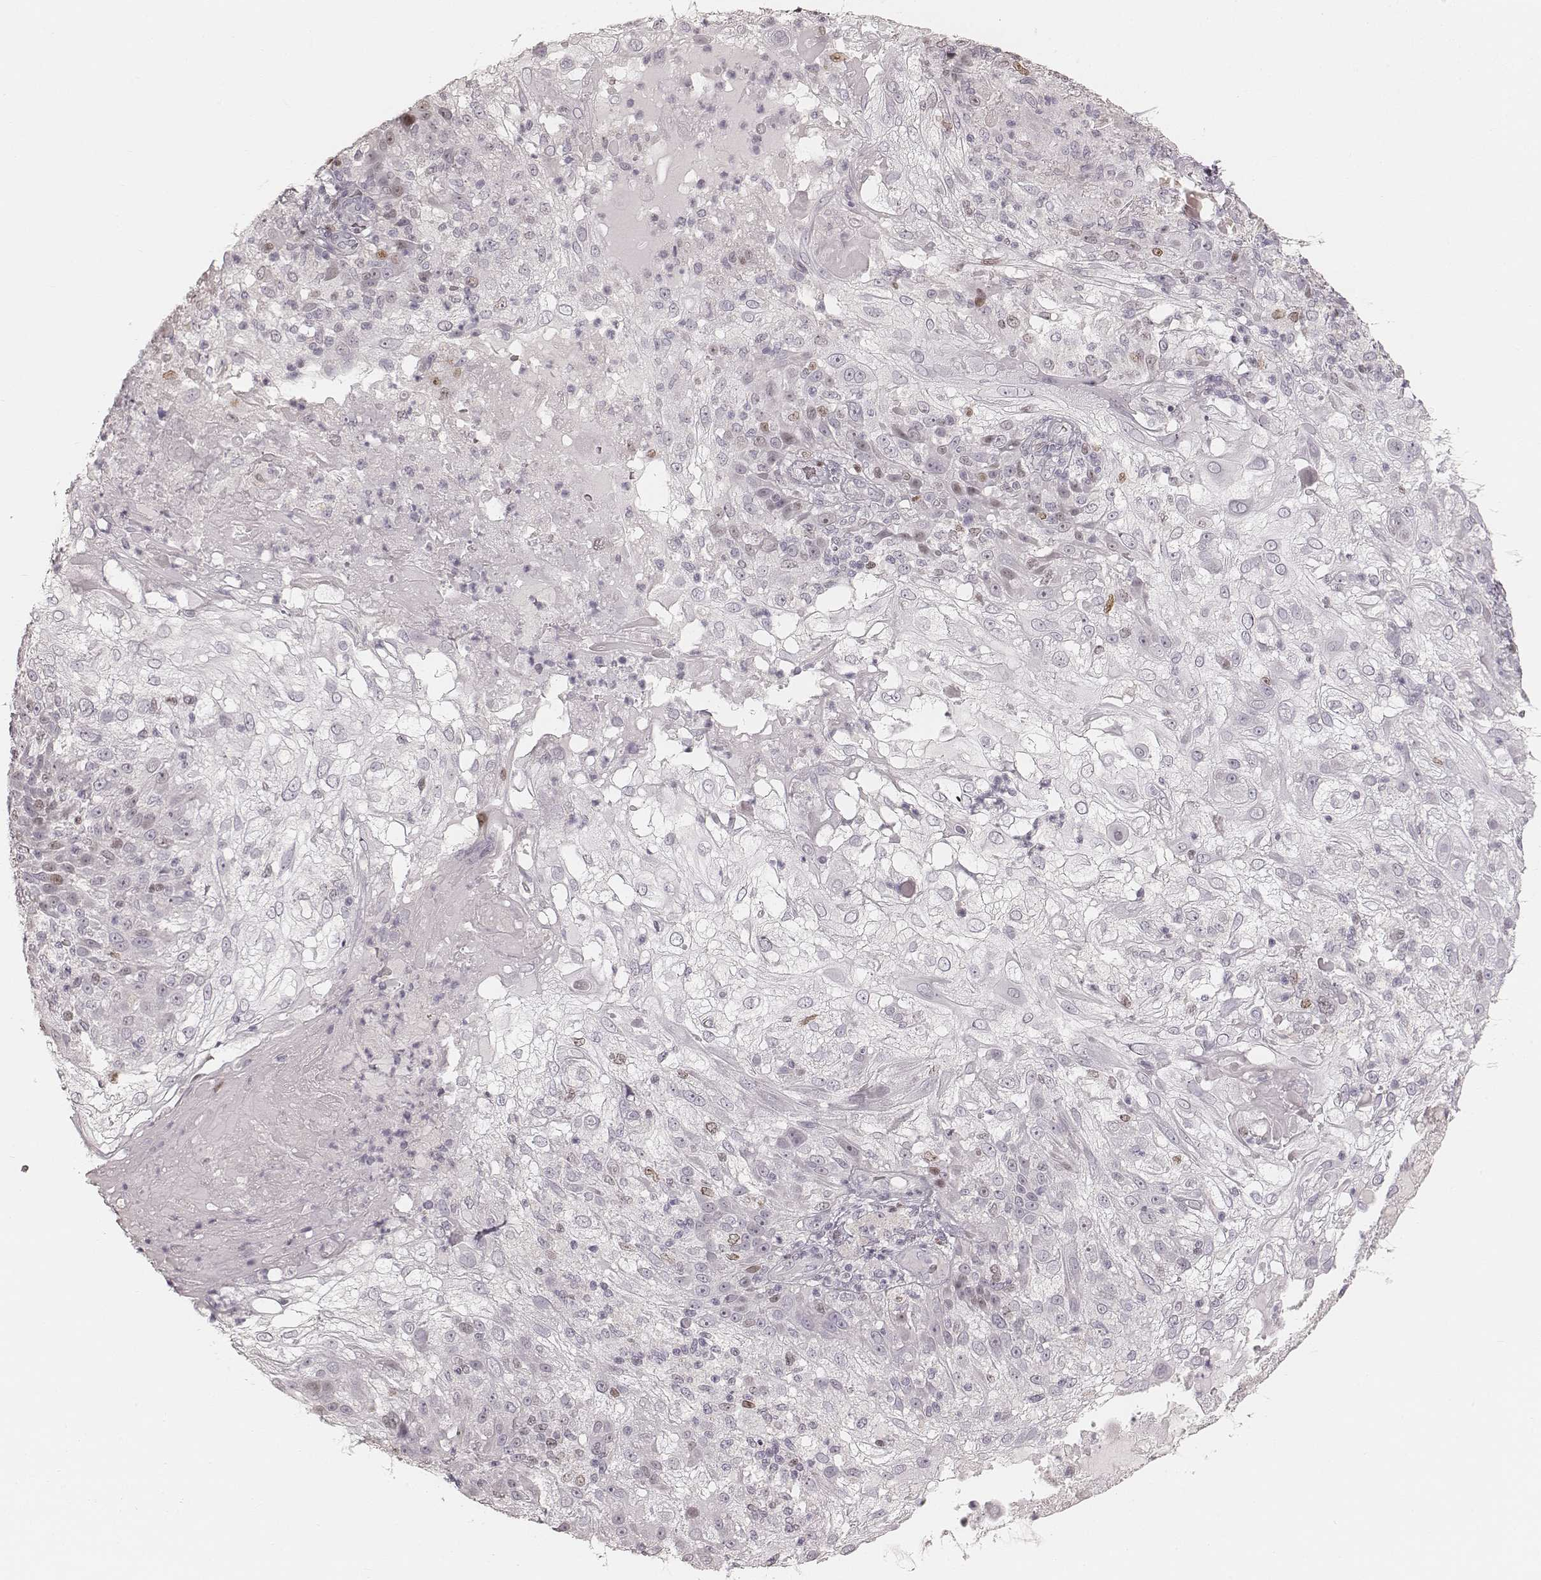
{"staining": {"intensity": "moderate", "quantity": "<25%", "location": "nuclear"}, "tissue": "skin cancer", "cell_type": "Tumor cells", "image_type": "cancer", "snomed": [{"axis": "morphology", "description": "Normal tissue, NOS"}, {"axis": "morphology", "description": "Squamous cell carcinoma, NOS"}, {"axis": "topography", "description": "Skin"}], "caption": "The photomicrograph reveals staining of squamous cell carcinoma (skin), revealing moderate nuclear protein staining (brown color) within tumor cells. (Stains: DAB (3,3'-diaminobenzidine) in brown, nuclei in blue, Microscopy: brightfield microscopy at high magnification).", "gene": "TEX37", "patient": {"sex": "female", "age": 83}}